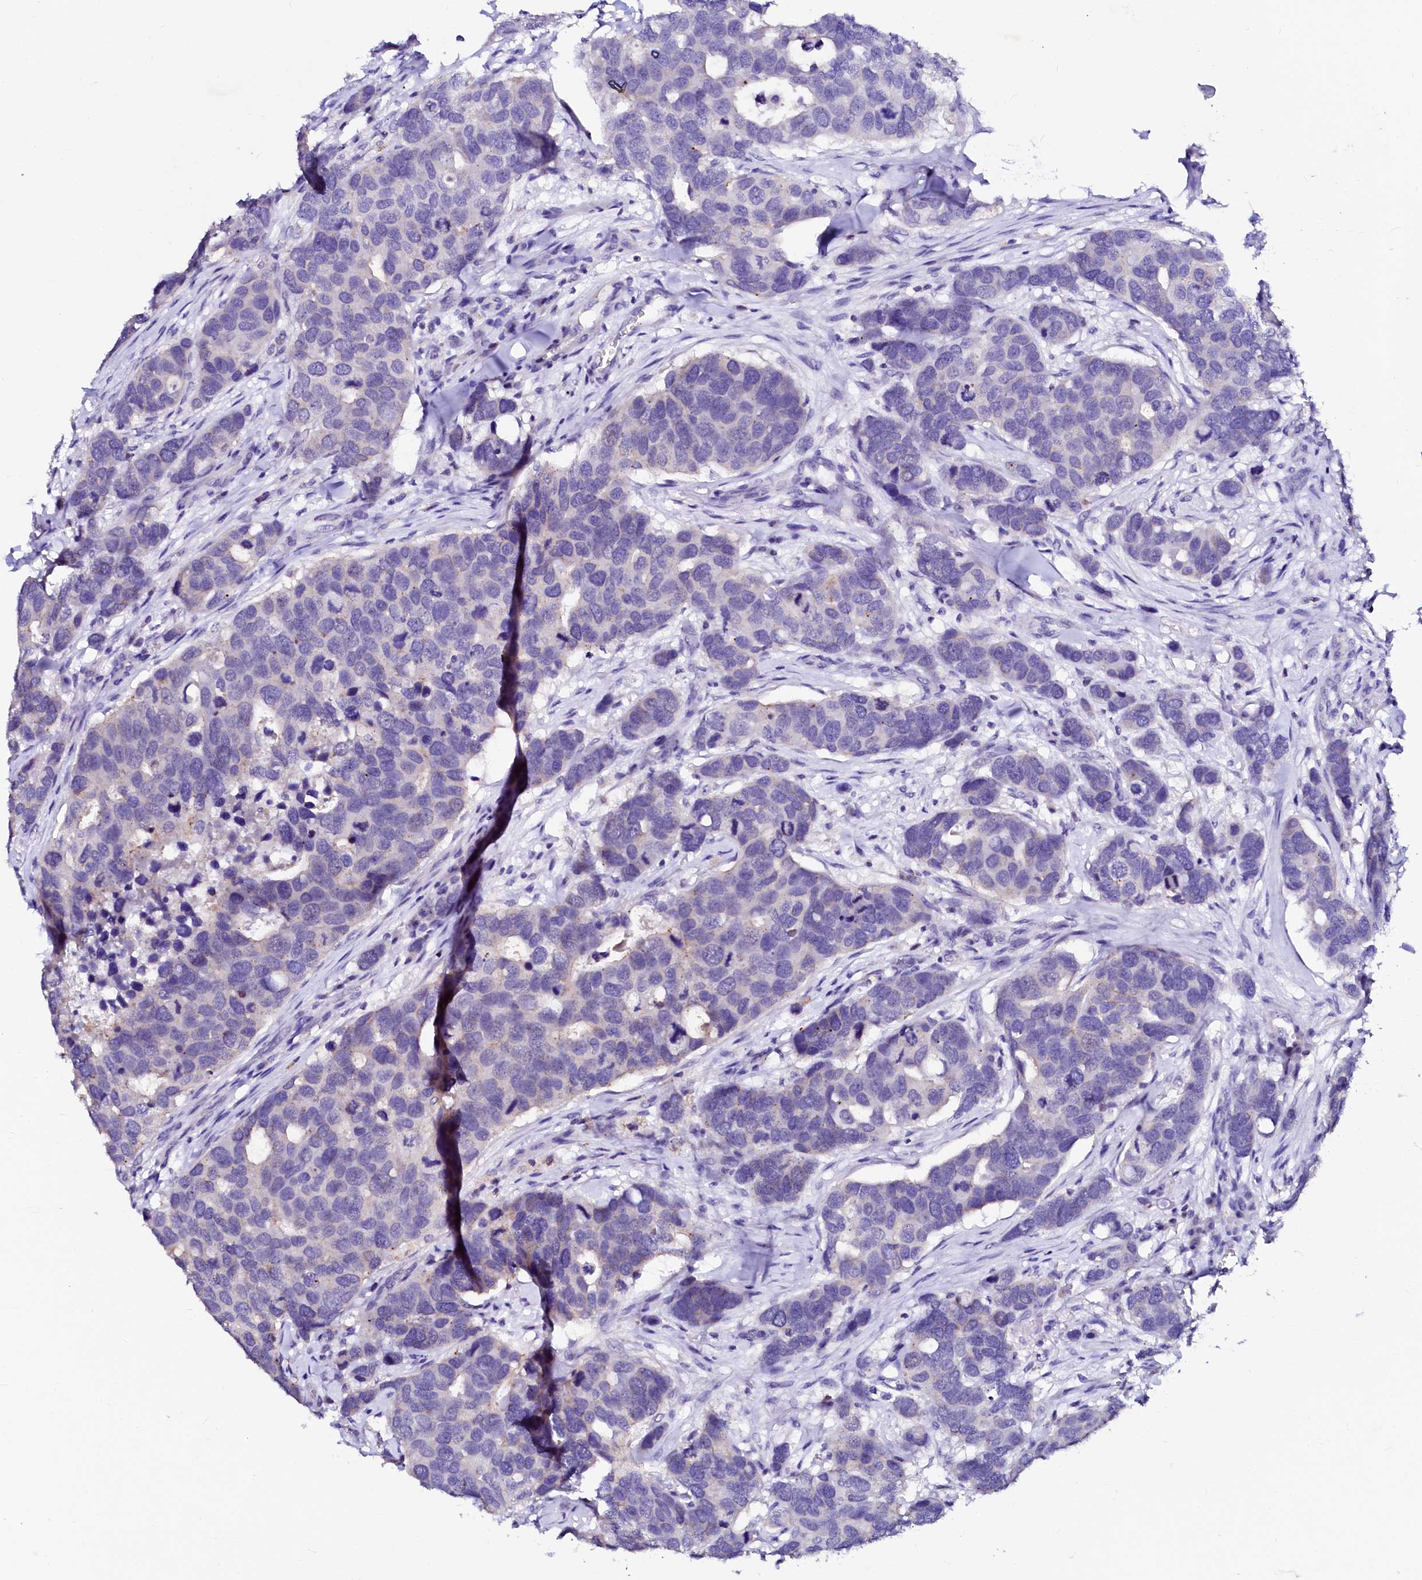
{"staining": {"intensity": "negative", "quantity": "none", "location": "none"}, "tissue": "breast cancer", "cell_type": "Tumor cells", "image_type": "cancer", "snomed": [{"axis": "morphology", "description": "Duct carcinoma"}, {"axis": "topography", "description": "Breast"}], "caption": "Tumor cells show no significant staining in breast cancer (invasive ductal carcinoma).", "gene": "NALF1", "patient": {"sex": "female", "age": 83}}